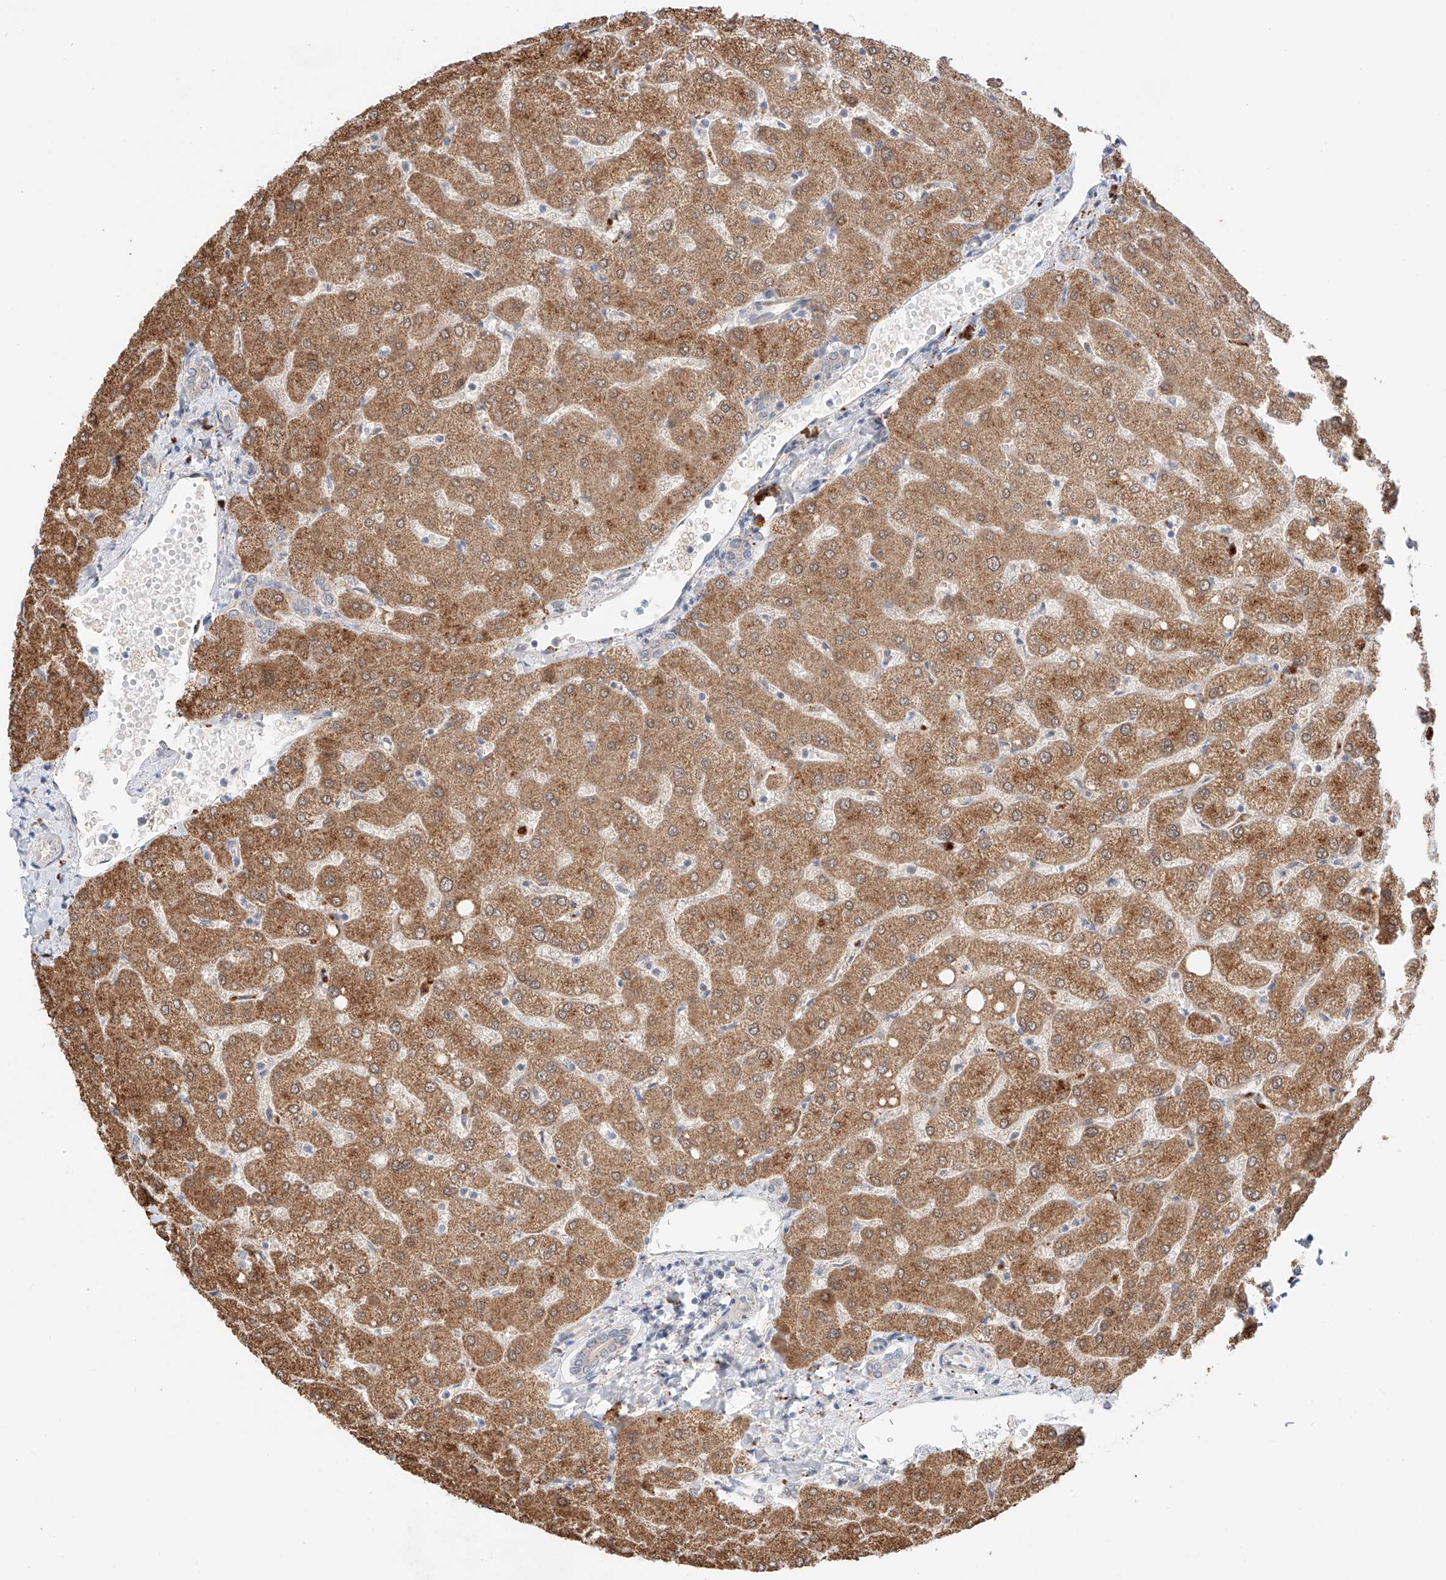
{"staining": {"intensity": "negative", "quantity": "none", "location": "none"}, "tissue": "liver", "cell_type": "Cholangiocytes", "image_type": "normal", "snomed": [{"axis": "morphology", "description": "Normal tissue, NOS"}, {"axis": "topography", "description": "Liver"}], "caption": "IHC micrograph of benign human liver stained for a protein (brown), which exhibits no staining in cholangiocytes.", "gene": "GCNT1", "patient": {"sex": "female", "age": 54}}